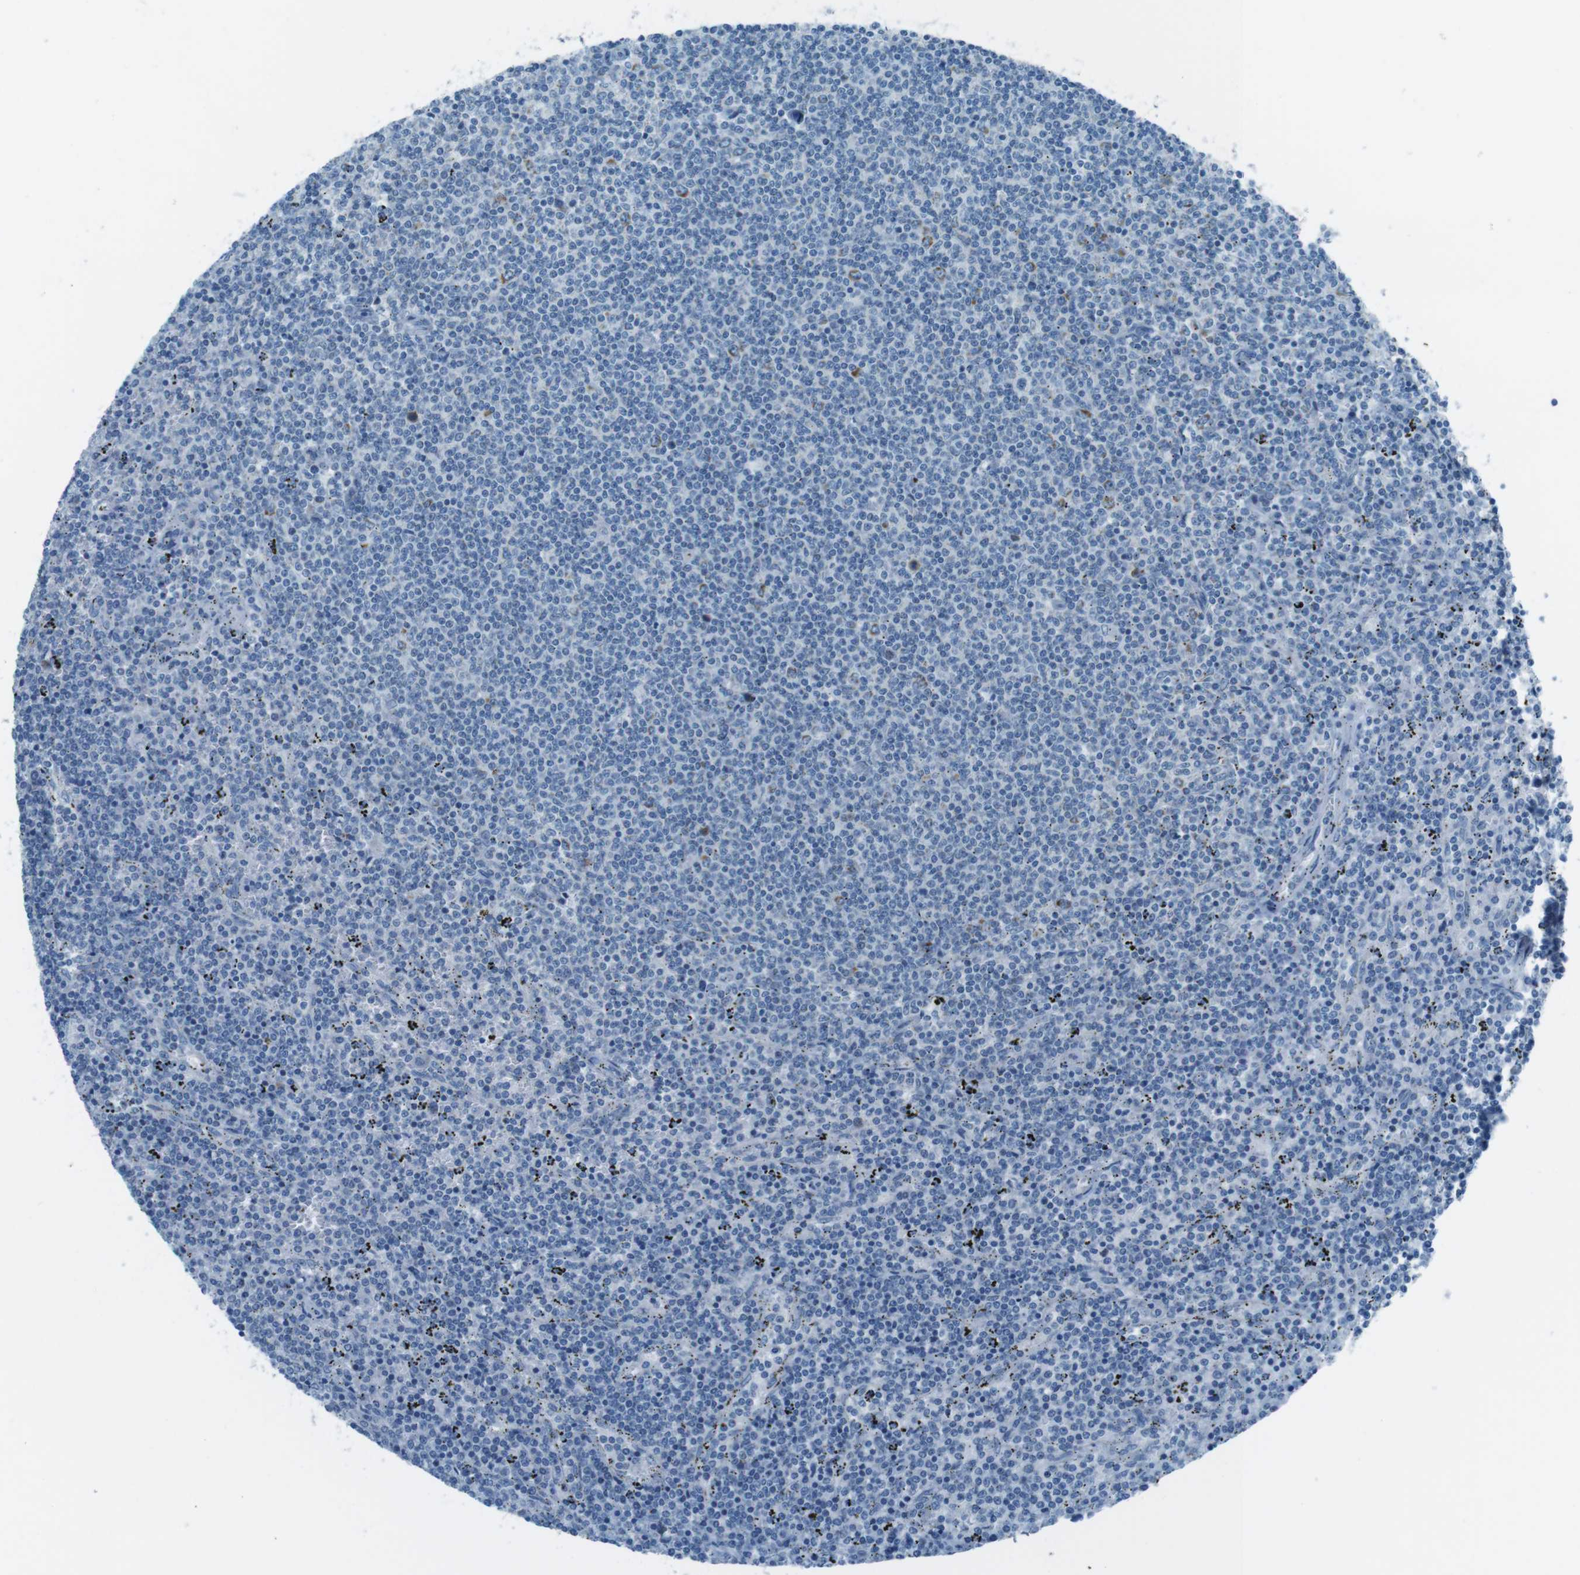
{"staining": {"intensity": "negative", "quantity": "none", "location": "none"}, "tissue": "lymphoma", "cell_type": "Tumor cells", "image_type": "cancer", "snomed": [{"axis": "morphology", "description": "Malignant lymphoma, non-Hodgkin's type, Low grade"}, {"axis": "topography", "description": "Spleen"}], "caption": "There is no significant positivity in tumor cells of malignant lymphoma, non-Hodgkin's type (low-grade).", "gene": "DNAJA3", "patient": {"sex": "female", "age": 50}}